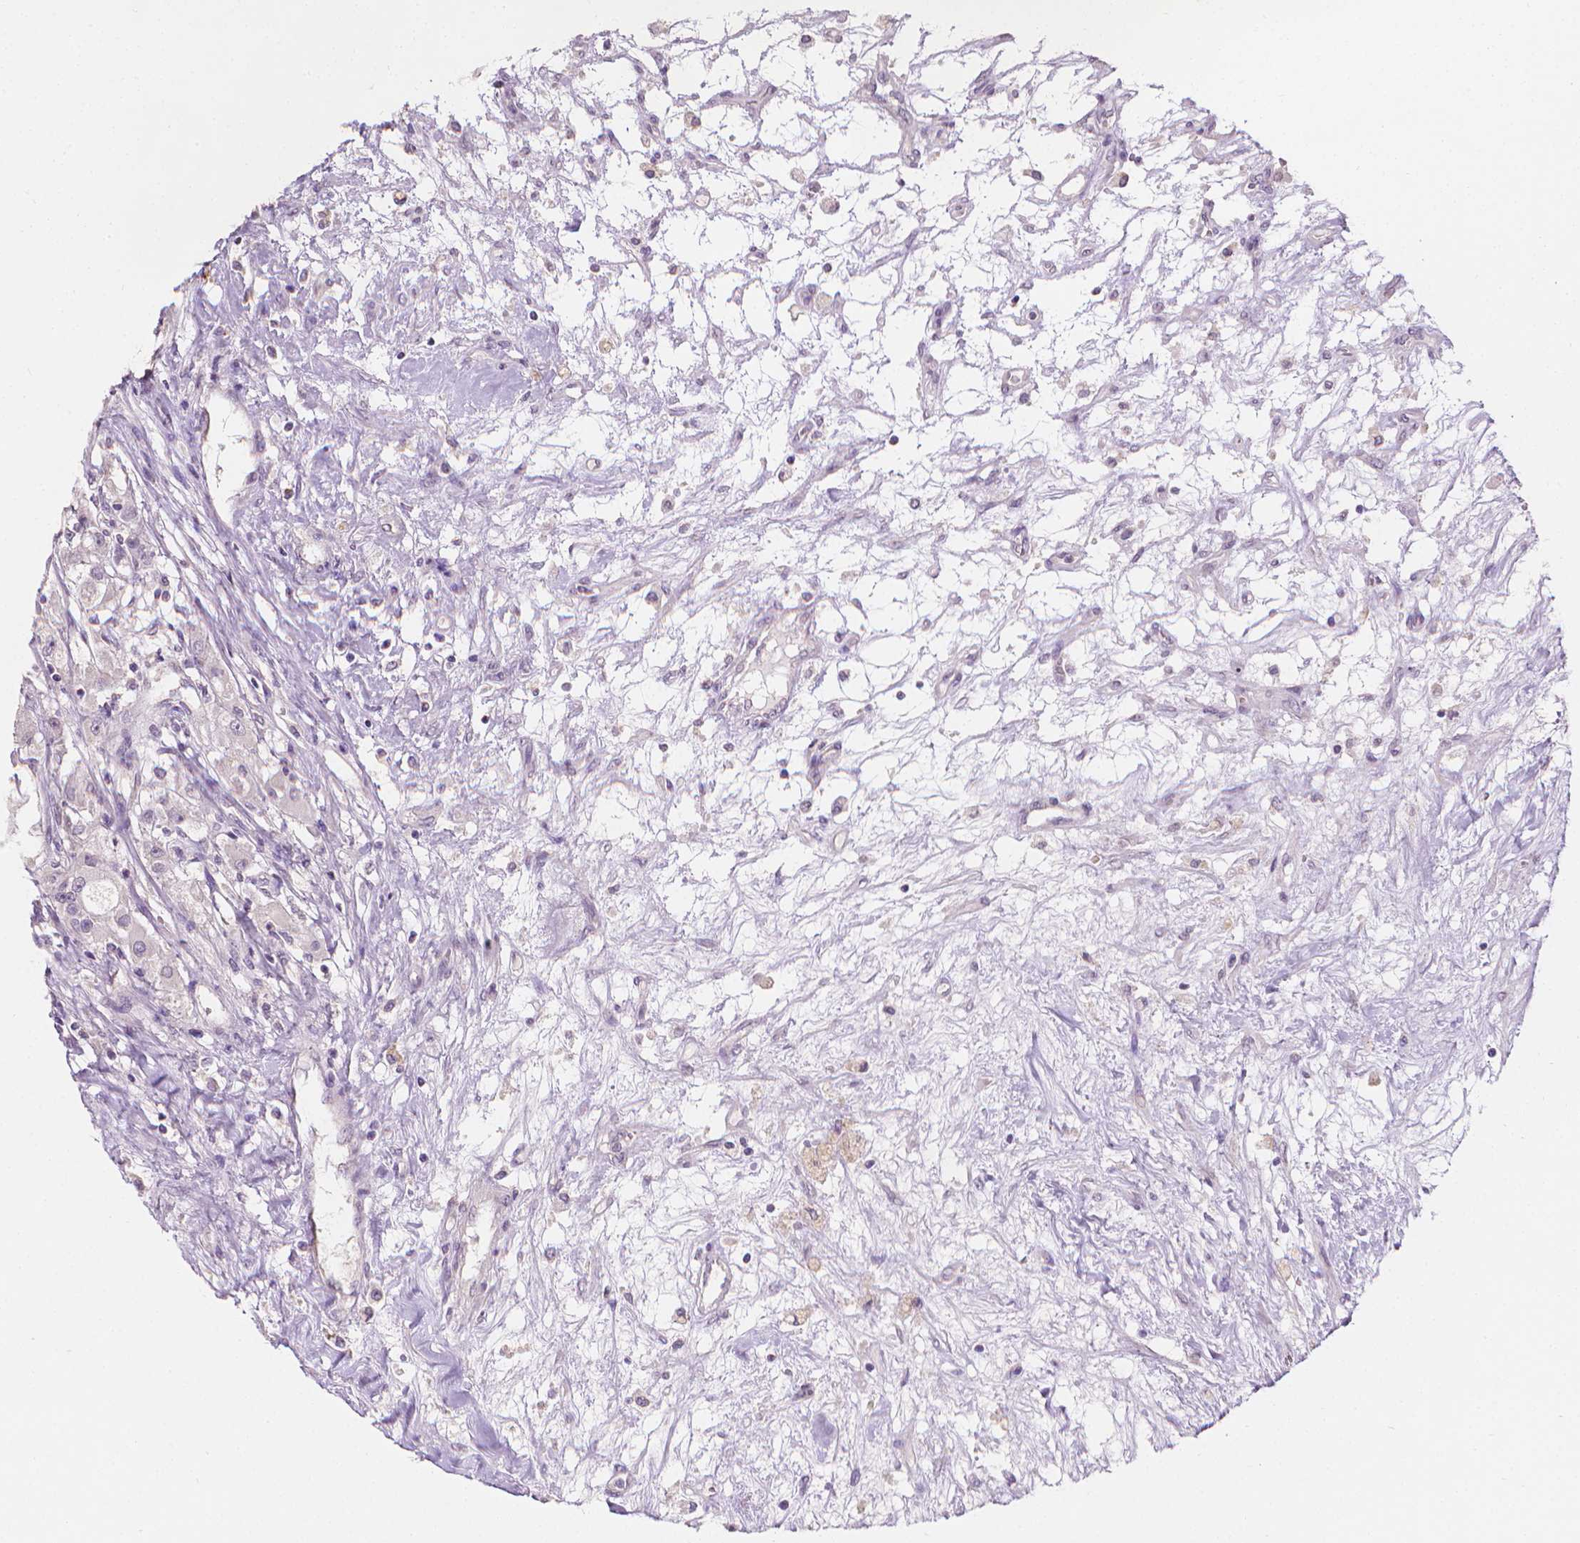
{"staining": {"intensity": "negative", "quantity": "none", "location": "none"}, "tissue": "renal cancer", "cell_type": "Tumor cells", "image_type": "cancer", "snomed": [{"axis": "morphology", "description": "Adenocarcinoma, NOS"}, {"axis": "topography", "description": "Kidney"}], "caption": "Protein analysis of renal cancer demonstrates no significant expression in tumor cells.", "gene": "FASN", "patient": {"sex": "female", "age": 63}}